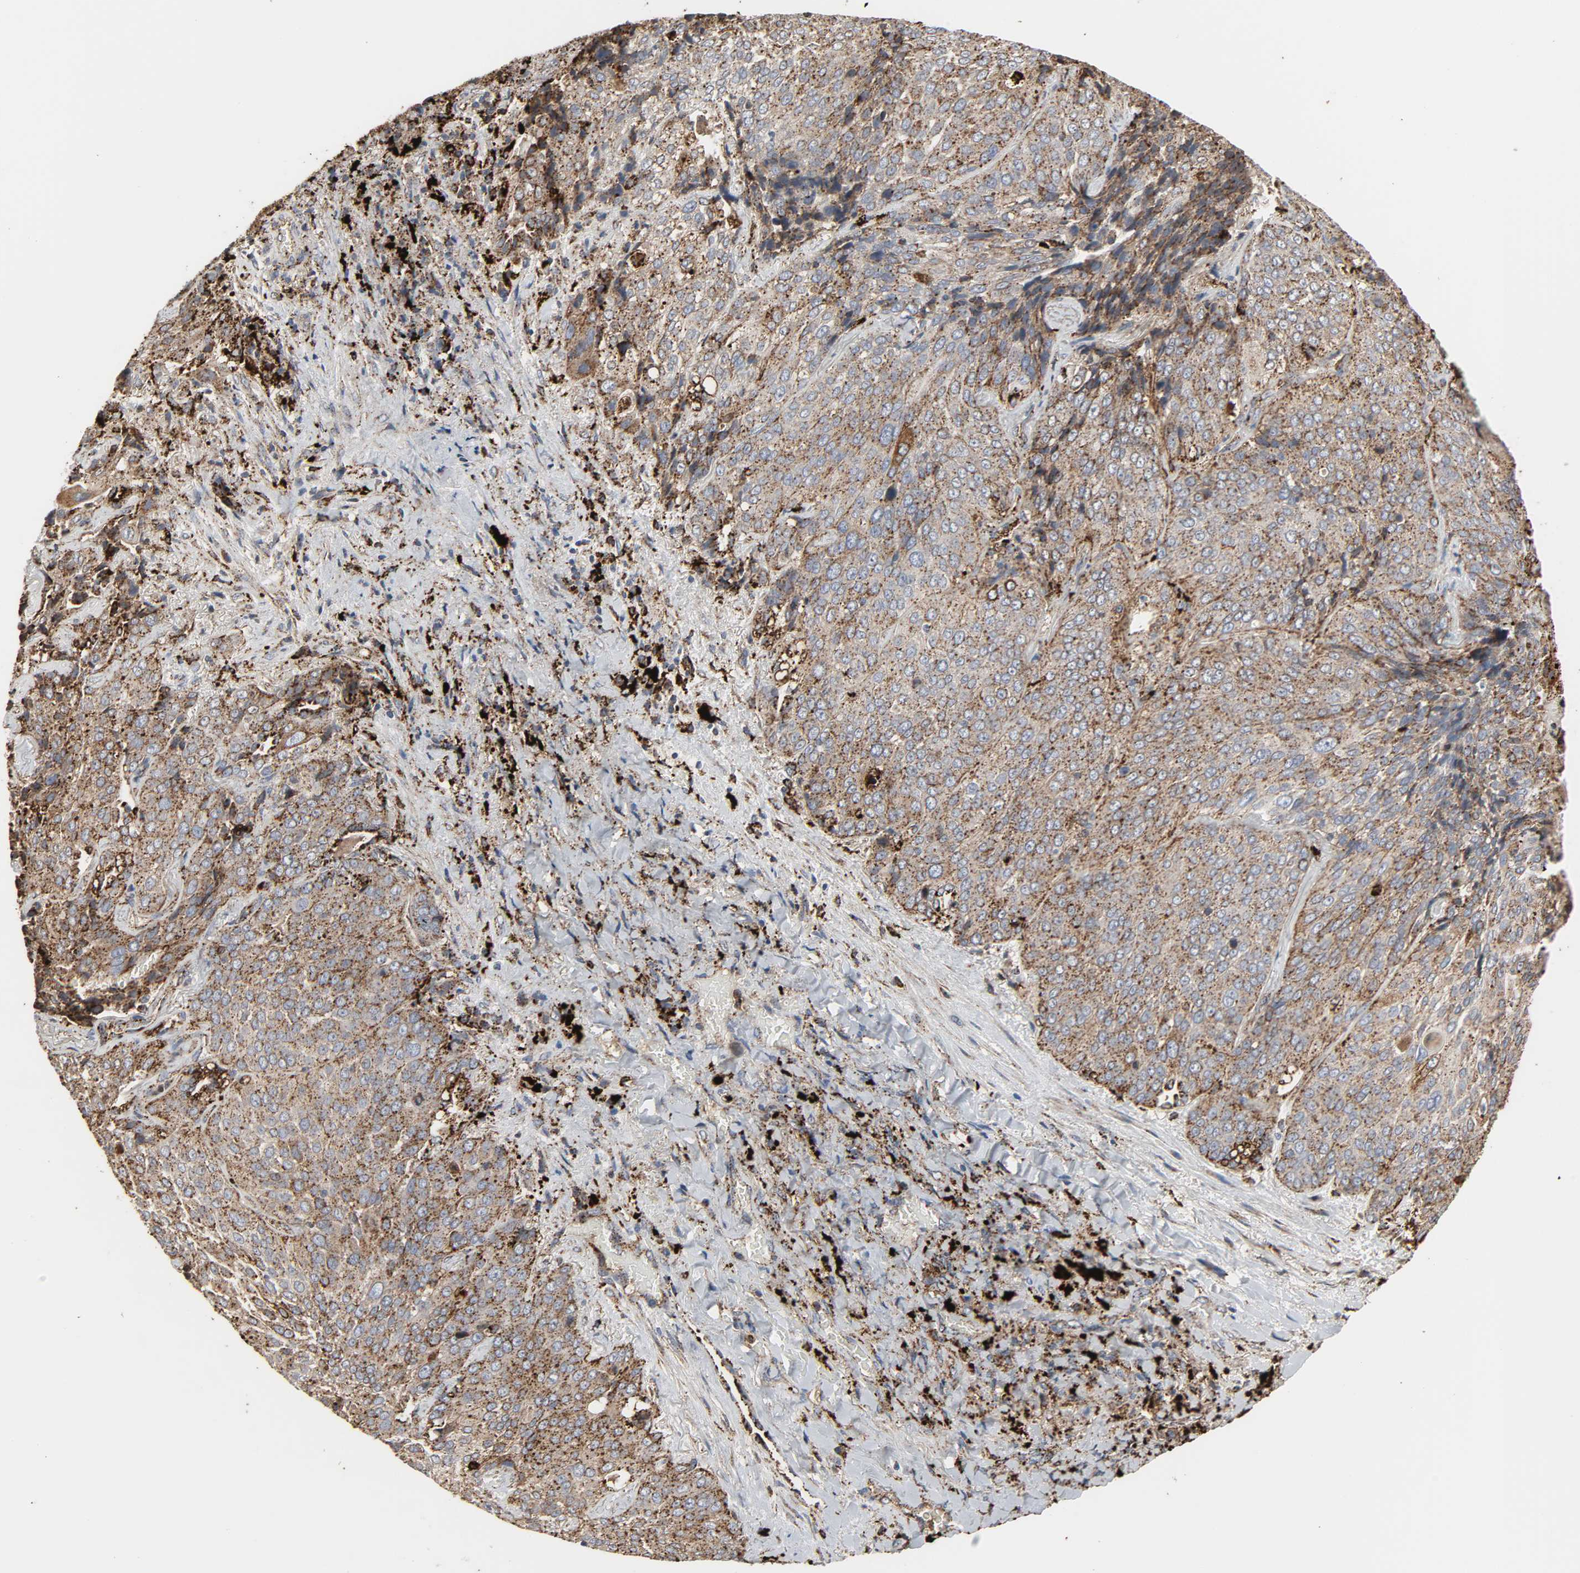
{"staining": {"intensity": "moderate", "quantity": ">75%", "location": "cytoplasmic/membranous"}, "tissue": "lung cancer", "cell_type": "Tumor cells", "image_type": "cancer", "snomed": [{"axis": "morphology", "description": "Squamous cell carcinoma, NOS"}, {"axis": "topography", "description": "Lung"}], "caption": "IHC of lung cancer demonstrates medium levels of moderate cytoplasmic/membranous positivity in approximately >75% of tumor cells. Using DAB (brown) and hematoxylin (blue) stains, captured at high magnification using brightfield microscopy.", "gene": "PSAP", "patient": {"sex": "male", "age": 54}}